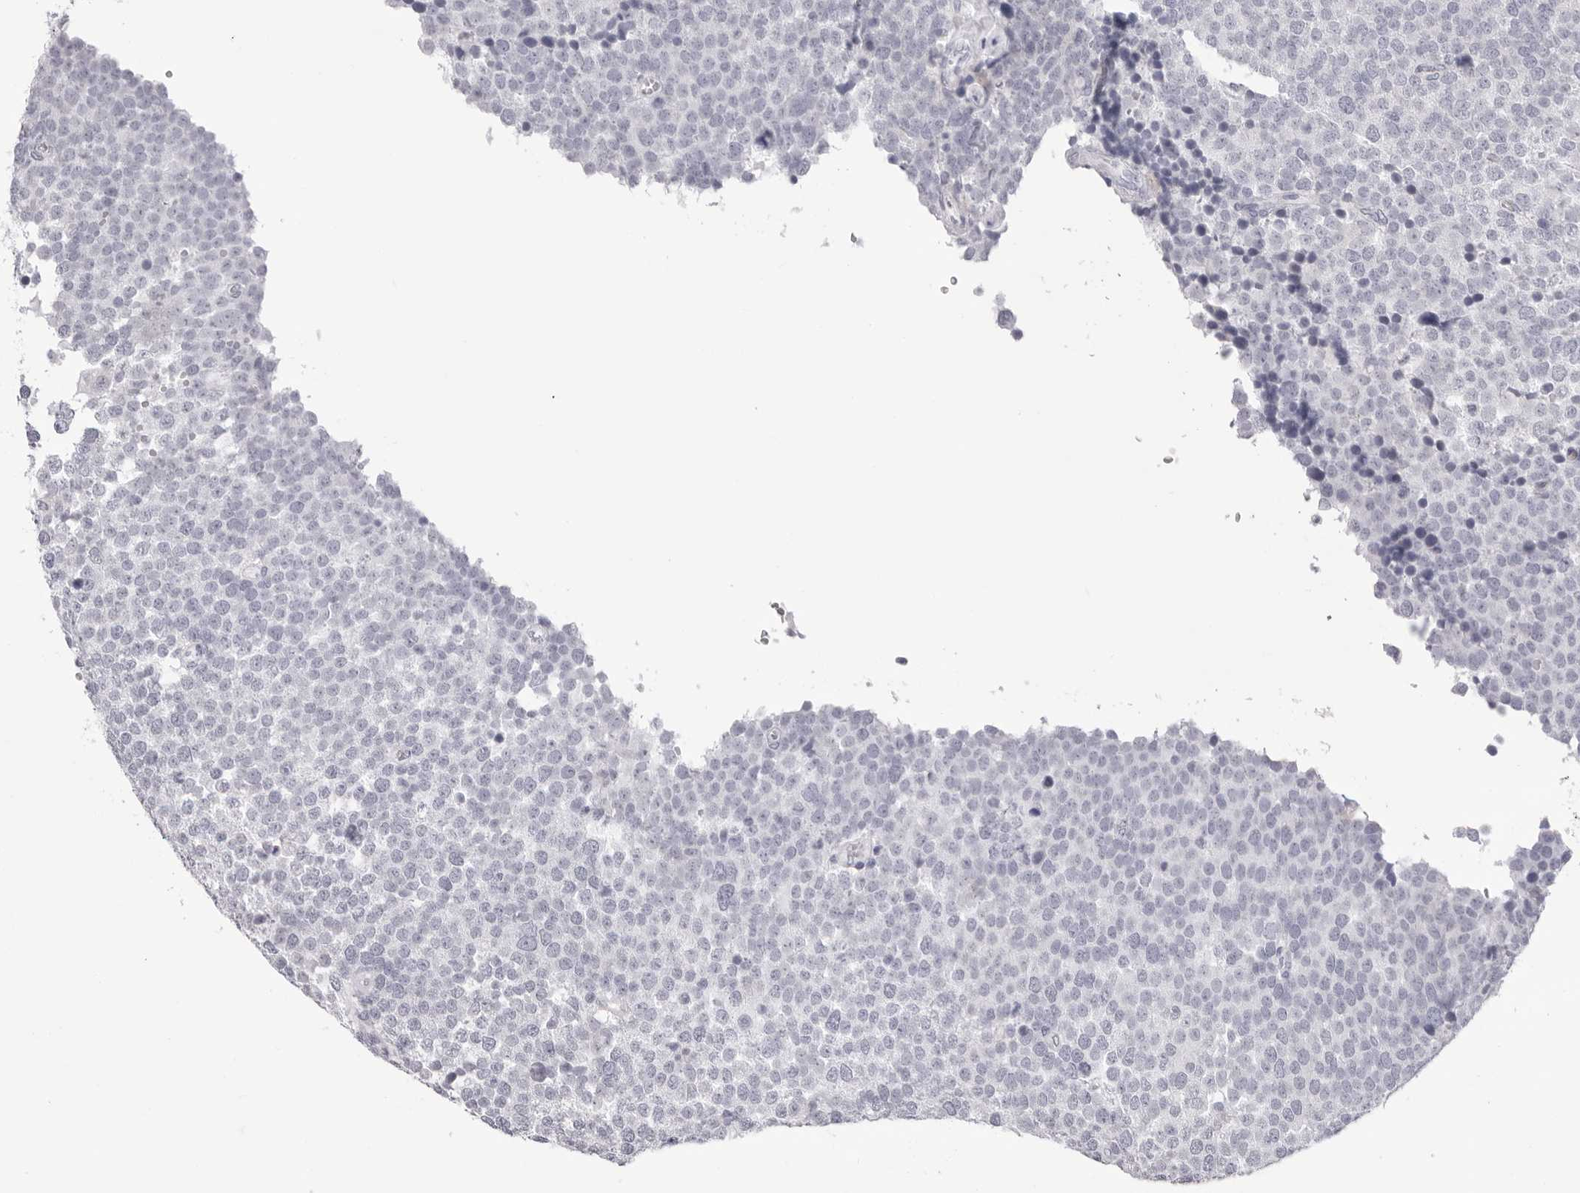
{"staining": {"intensity": "negative", "quantity": "none", "location": "none"}, "tissue": "testis cancer", "cell_type": "Tumor cells", "image_type": "cancer", "snomed": [{"axis": "morphology", "description": "Seminoma, NOS"}, {"axis": "topography", "description": "Testis"}], "caption": "This is an IHC micrograph of human testis cancer (seminoma). There is no expression in tumor cells.", "gene": "SMIM2", "patient": {"sex": "male", "age": 71}}